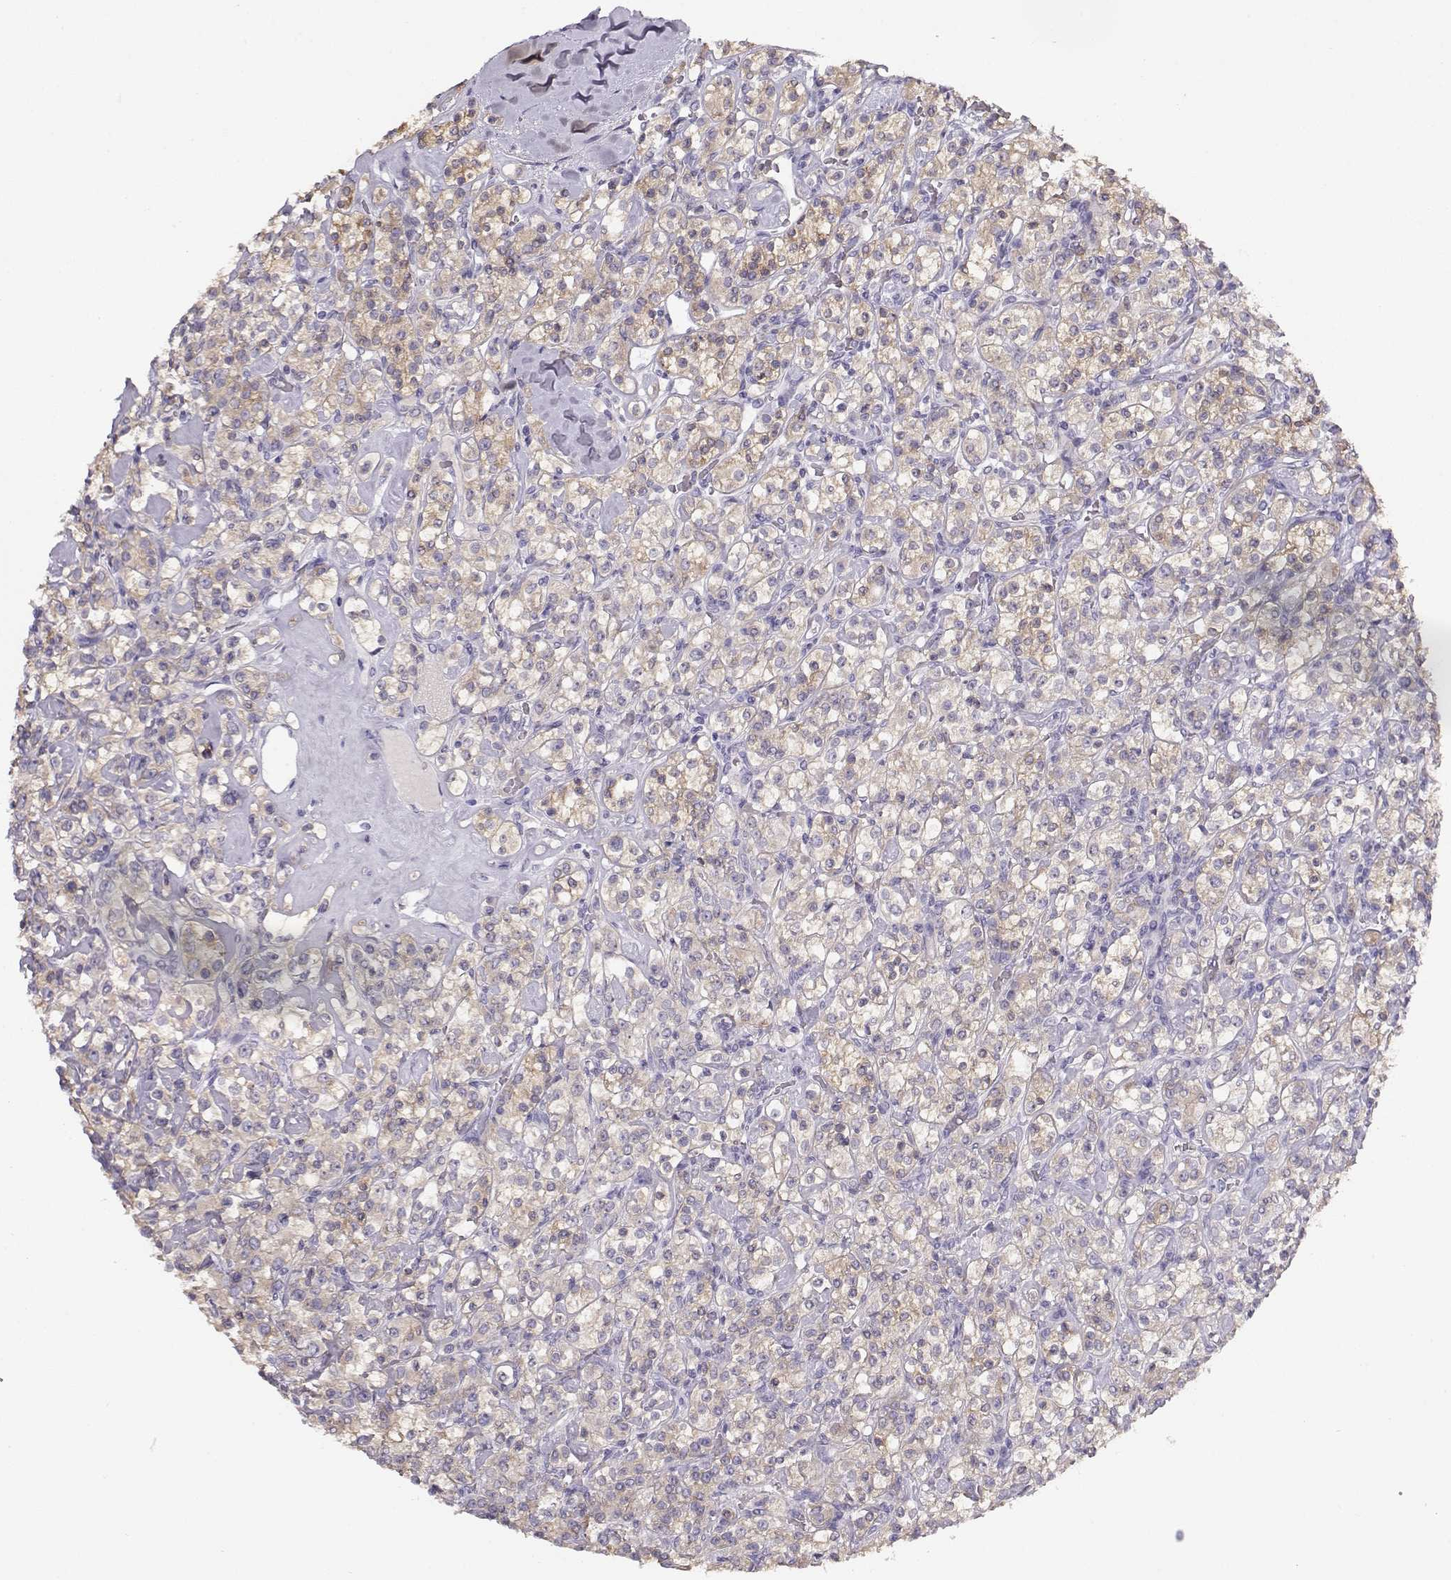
{"staining": {"intensity": "weak", "quantity": ">75%", "location": "cytoplasmic/membranous"}, "tissue": "renal cancer", "cell_type": "Tumor cells", "image_type": "cancer", "snomed": [{"axis": "morphology", "description": "Adenocarcinoma, NOS"}, {"axis": "topography", "description": "Kidney"}], "caption": "This photomicrograph reveals IHC staining of renal cancer, with low weak cytoplasmic/membranous positivity in about >75% of tumor cells.", "gene": "NDRG4", "patient": {"sex": "male", "age": 77}}